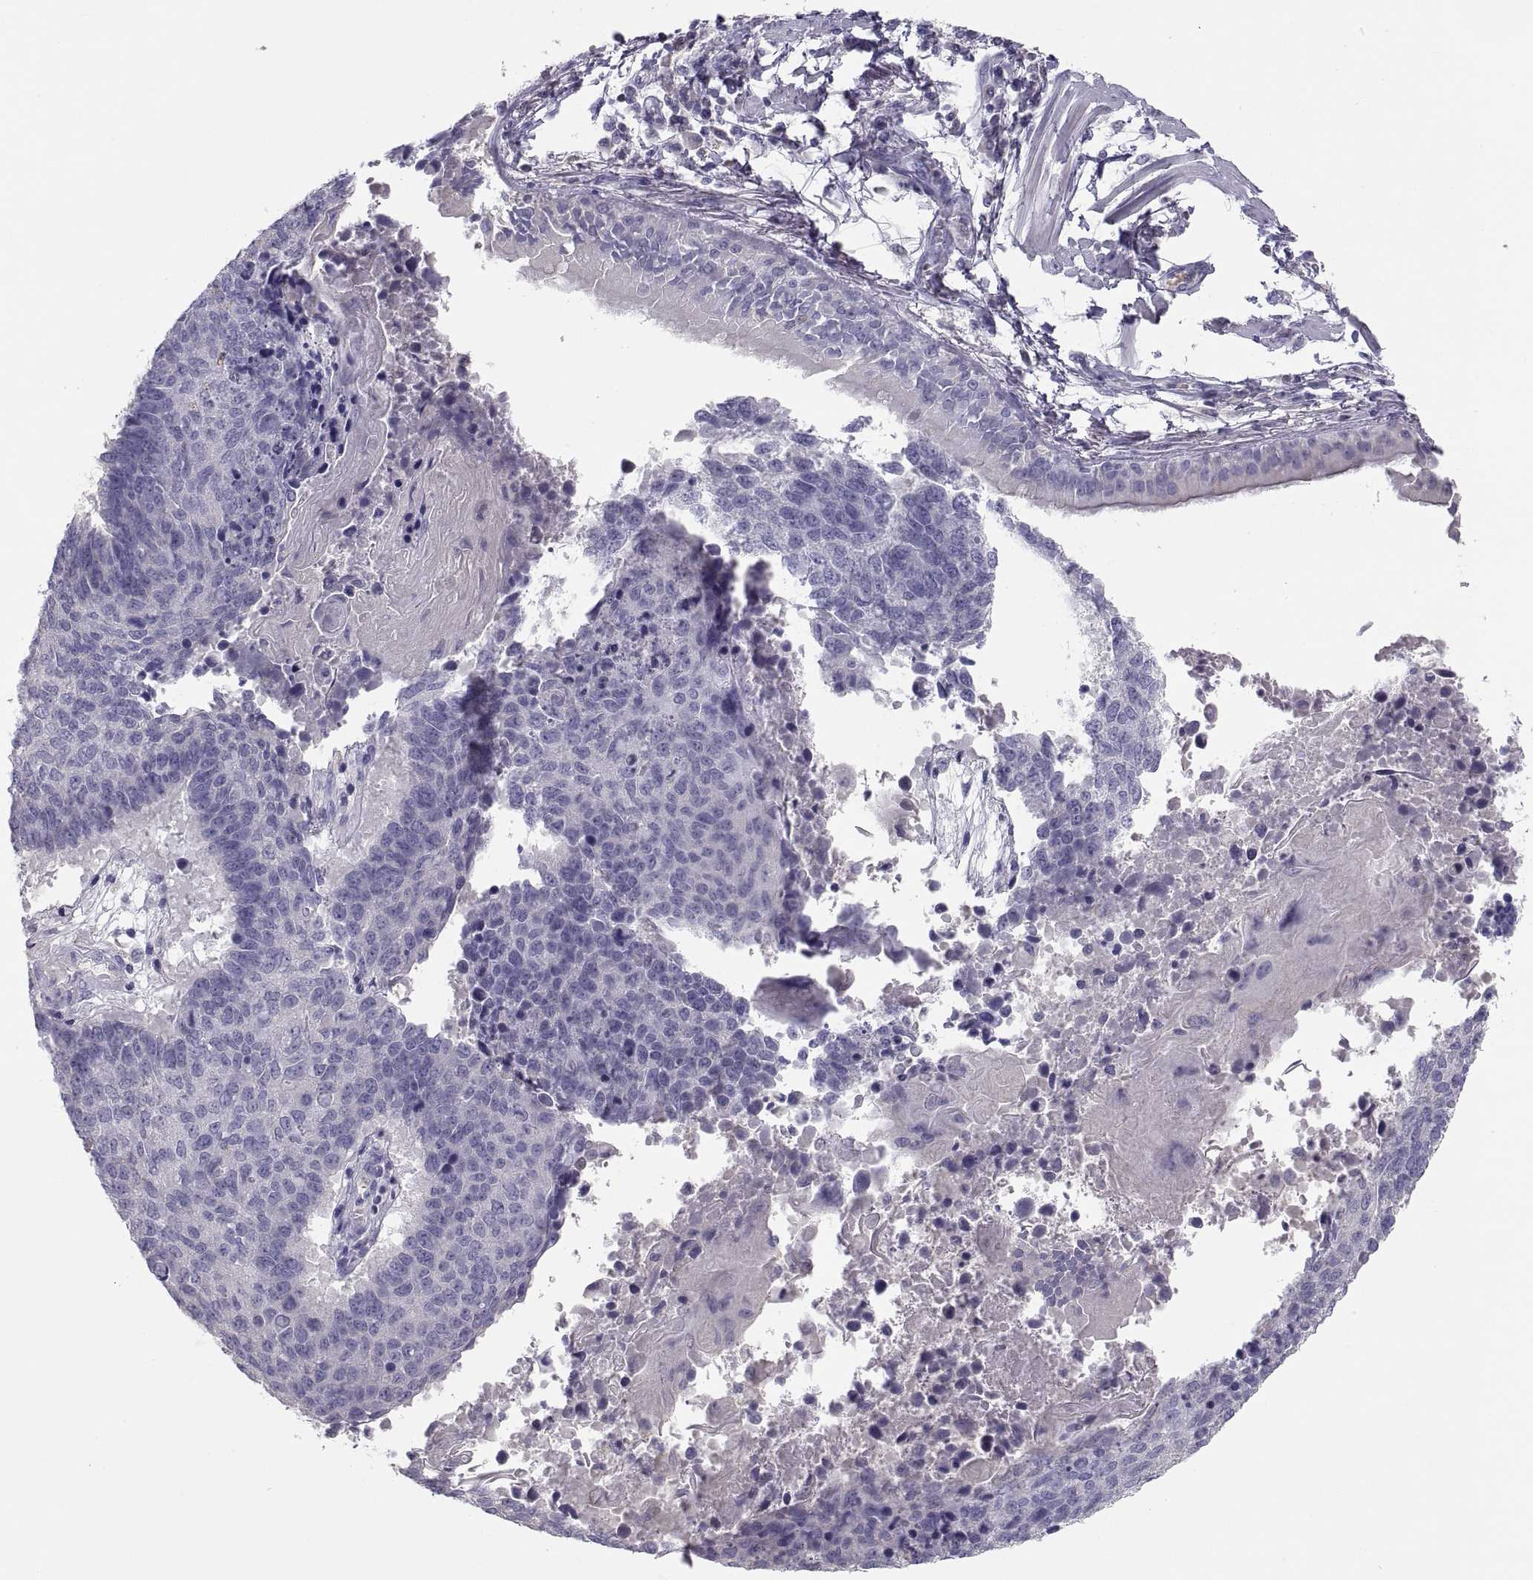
{"staining": {"intensity": "negative", "quantity": "none", "location": "none"}, "tissue": "lung cancer", "cell_type": "Tumor cells", "image_type": "cancer", "snomed": [{"axis": "morphology", "description": "Squamous cell carcinoma, NOS"}, {"axis": "topography", "description": "Lung"}], "caption": "Tumor cells are negative for brown protein staining in lung cancer.", "gene": "MAGEB2", "patient": {"sex": "male", "age": 73}}